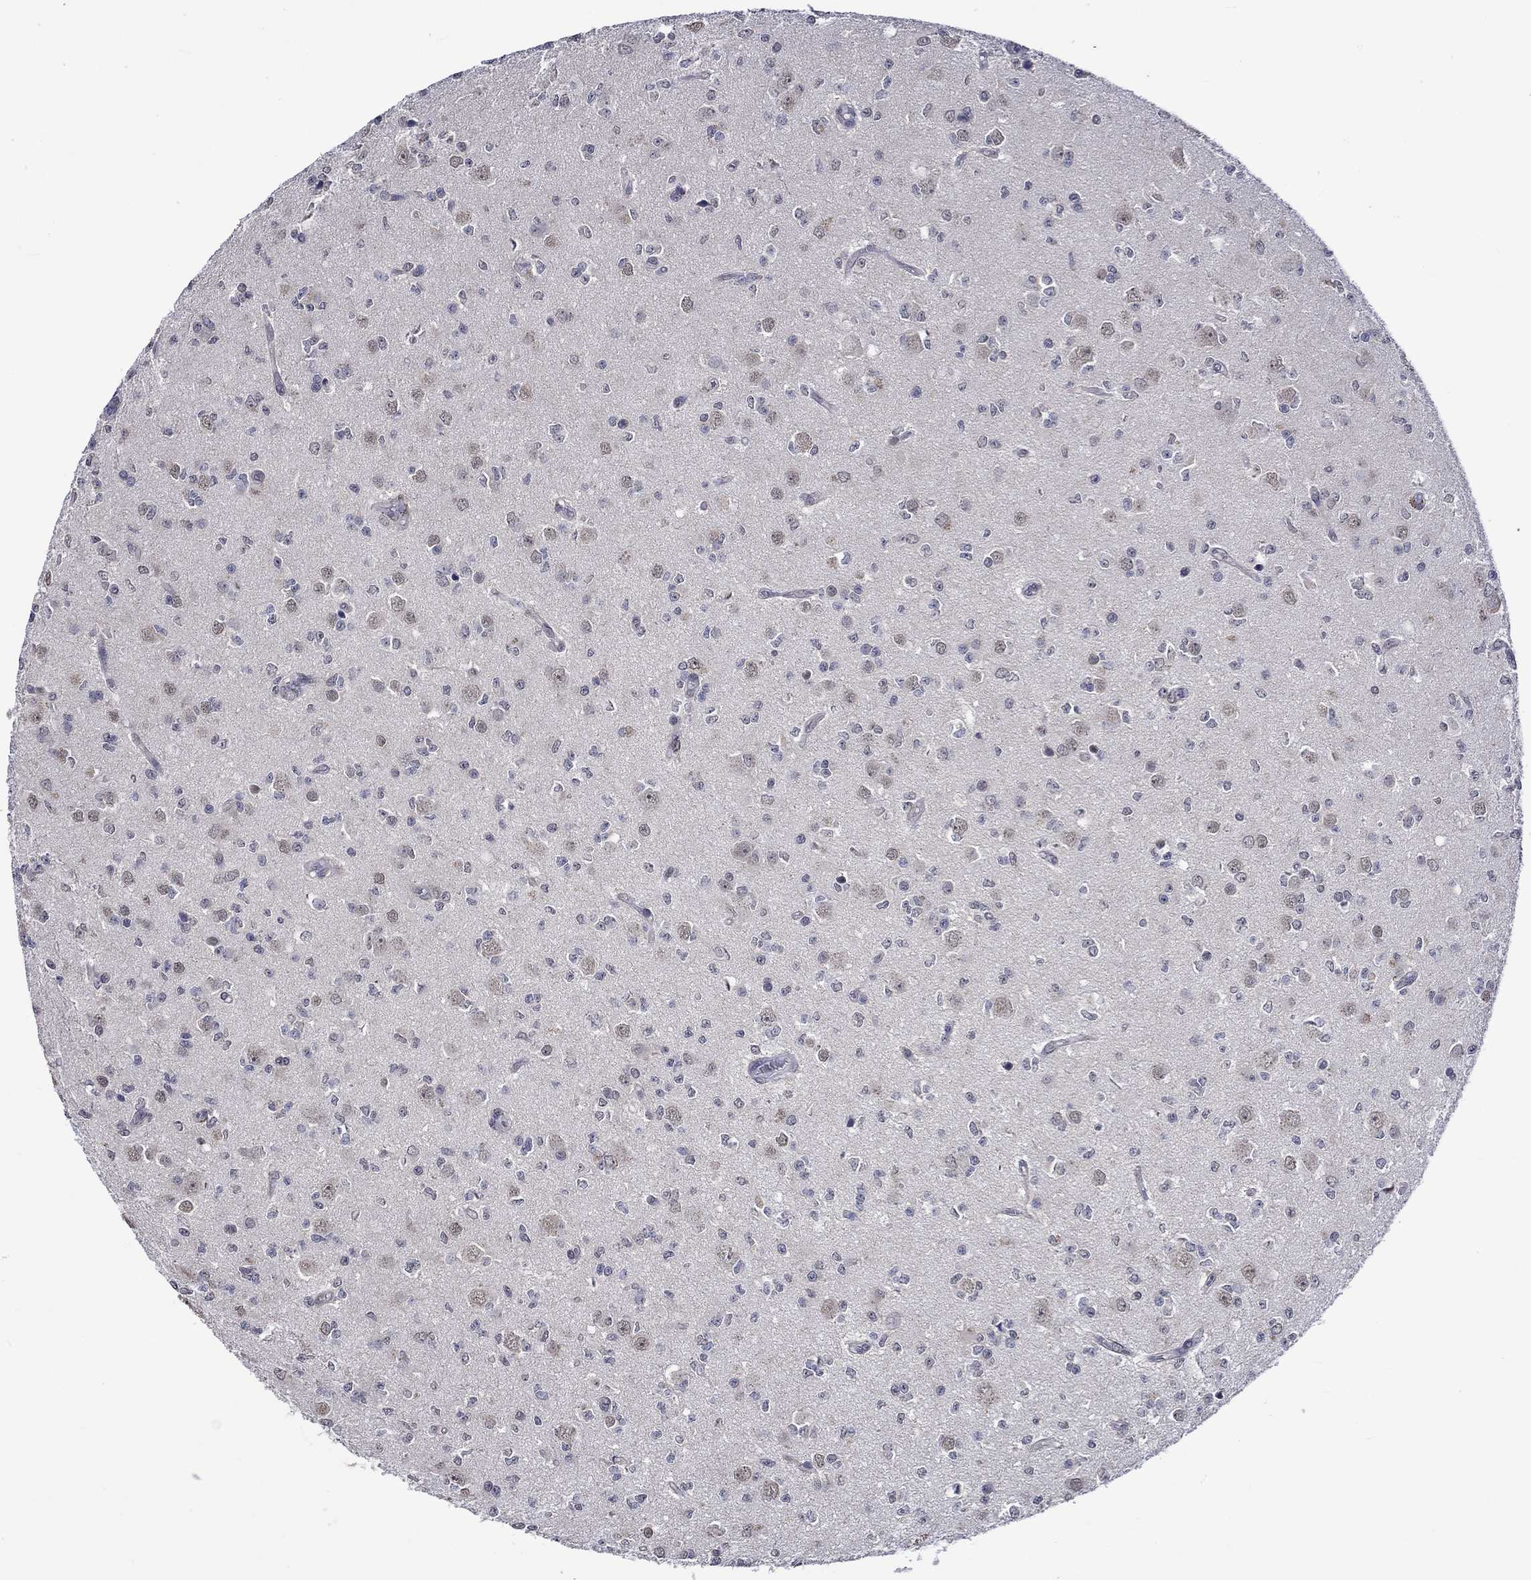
{"staining": {"intensity": "negative", "quantity": "none", "location": "none"}, "tissue": "glioma", "cell_type": "Tumor cells", "image_type": "cancer", "snomed": [{"axis": "morphology", "description": "Glioma, malignant, Low grade"}, {"axis": "topography", "description": "Brain"}], "caption": "Human glioma stained for a protein using immunohistochemistry reveals no staining in tumor cells.", "gene": "DDX3Y", "patient": {"sex": "female", "age": 45}}